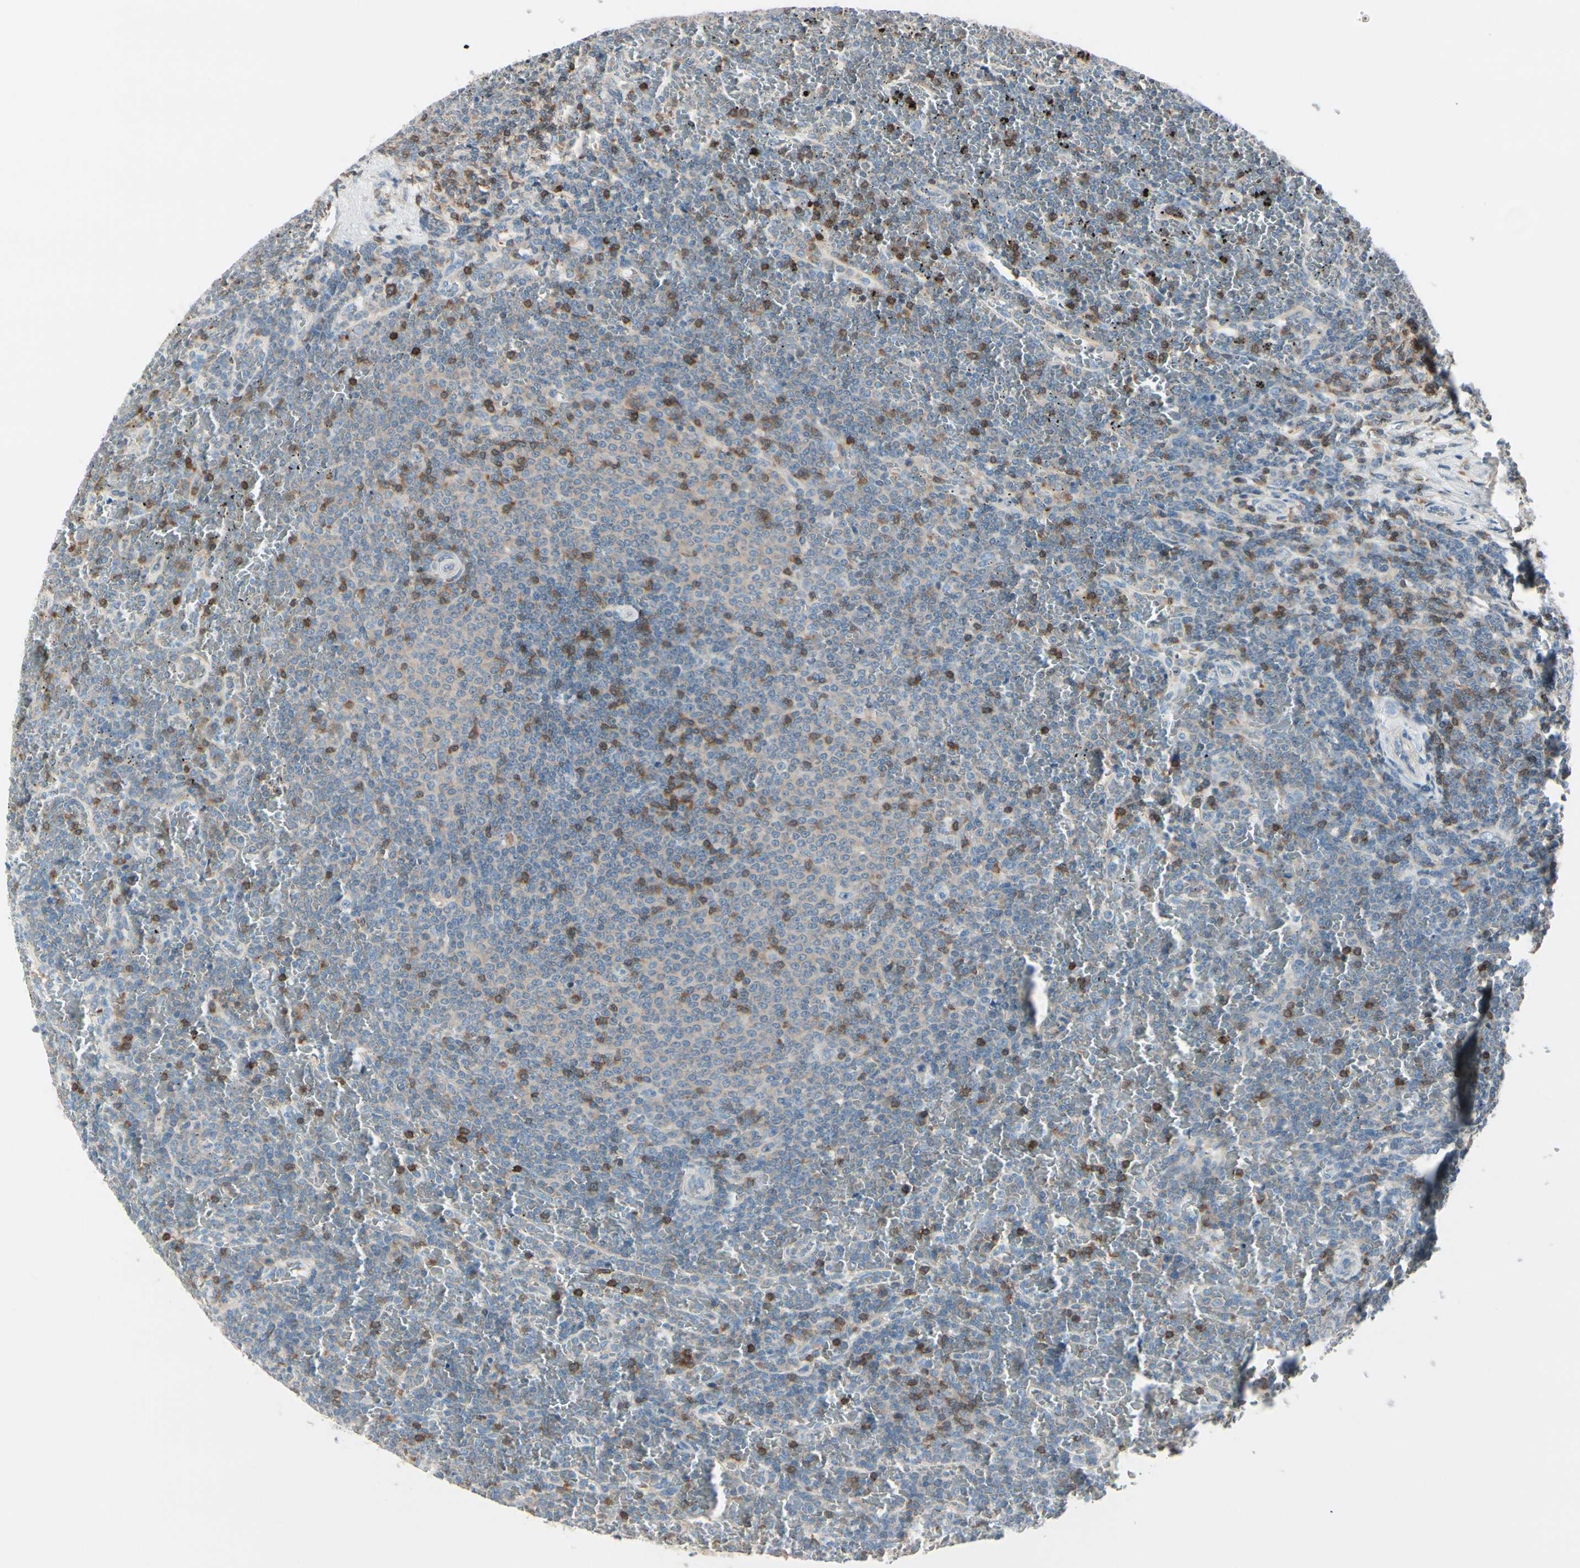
{"staining": {"intensity": "negative", "quantity": "none", "location": "none"}, "tissue": "lymphoma", "cell_type": "Tumor cells", "image_type": "cancer", "snomed": [{"axis": "morphology", "description": "Malignant lymphoma, non-Hodgkin's type, Low grade"}, {"axis": "topography", "description": "Spleen"}], "caption": "Micrograph shows no protein staining in tumor cells of lymphoma tissue.", "gene": "SLC9A3R1", "patient": {"sex": "female", "age": 77}}